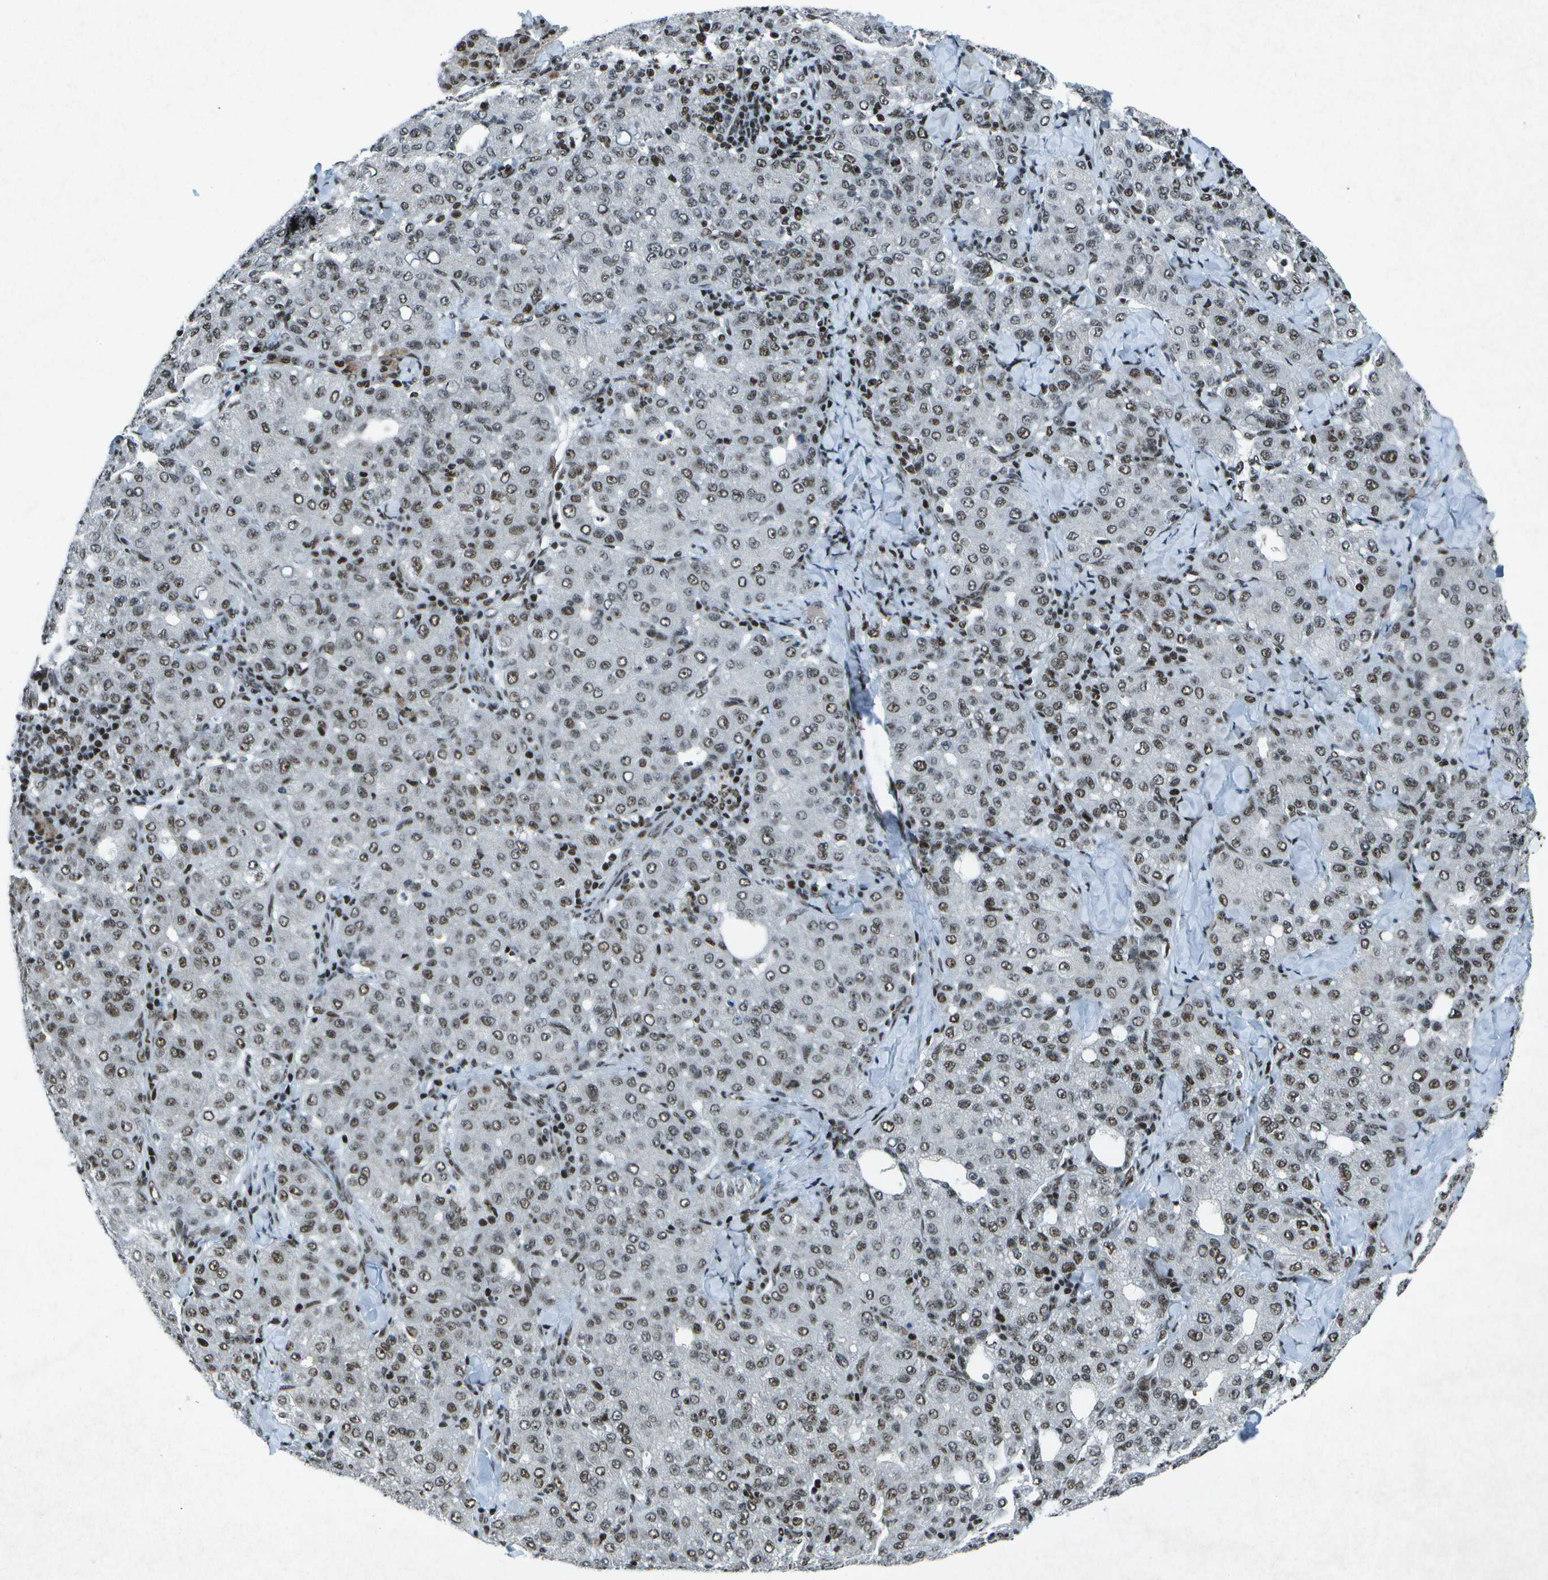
{"staining": {"intensity": "moderate", "quantity": ">75%", "location": "nuclear"}, "tissue": "liver cancer", "cell_type": "Tumor cells", "image_type": "cancer", "snomed": [{"axis": "morphology", "description": "Carcinoma, Hepatocellular, NOS"}, {"axis": "topography", "description": "Liver"}], "caption": "The immunohistochemical stain labels moderate nuclear positivity in tumor cells of liver cancer (hepatocellular carcinoma) tissue.", "gene": "MTA2", "patient": {"sex": "male", "age": 65}}